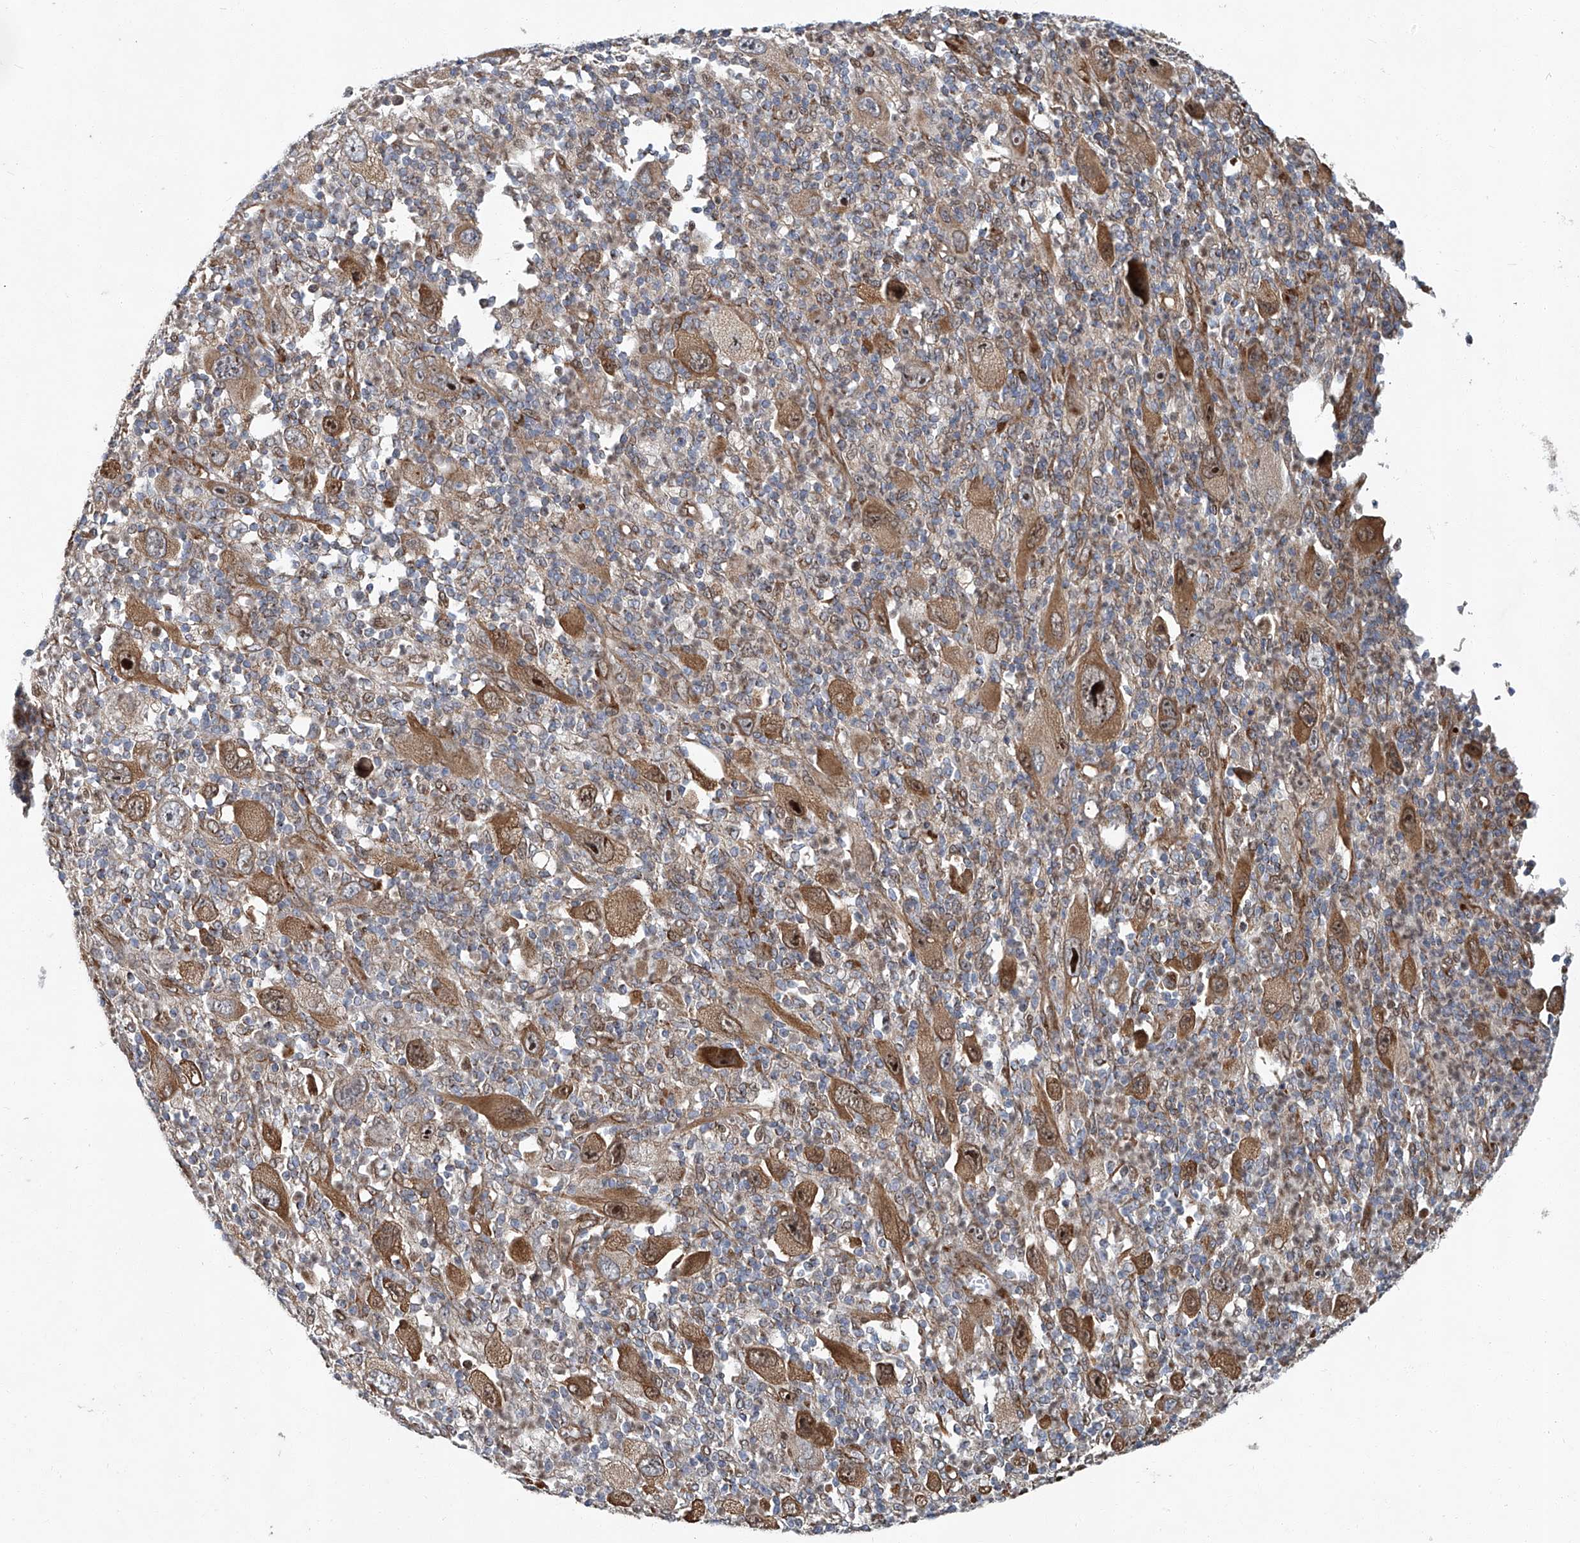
{"staining": {"intensity": "moderate", "quantity": ">75%", "location": "cytoplasmic/membranous,nuclear"}, "tissue": "melanoma", "cell_type": "Tumor cells", "image_type": "cancer", "snomed": [{"axis": "morphology", "description": "Malignant melanoma, Metastatic site"}, {"axis": "topography", "description": "Skin"}], "caption": "Protein staining by immunohistochemistry (IHC) displays moderate cytoplasmic/membranous and nuclear expression in approximately >75% of tumor cells in melanoma.", "gene": "GPR132", "patient": {"sex": "female", "age": 56}}